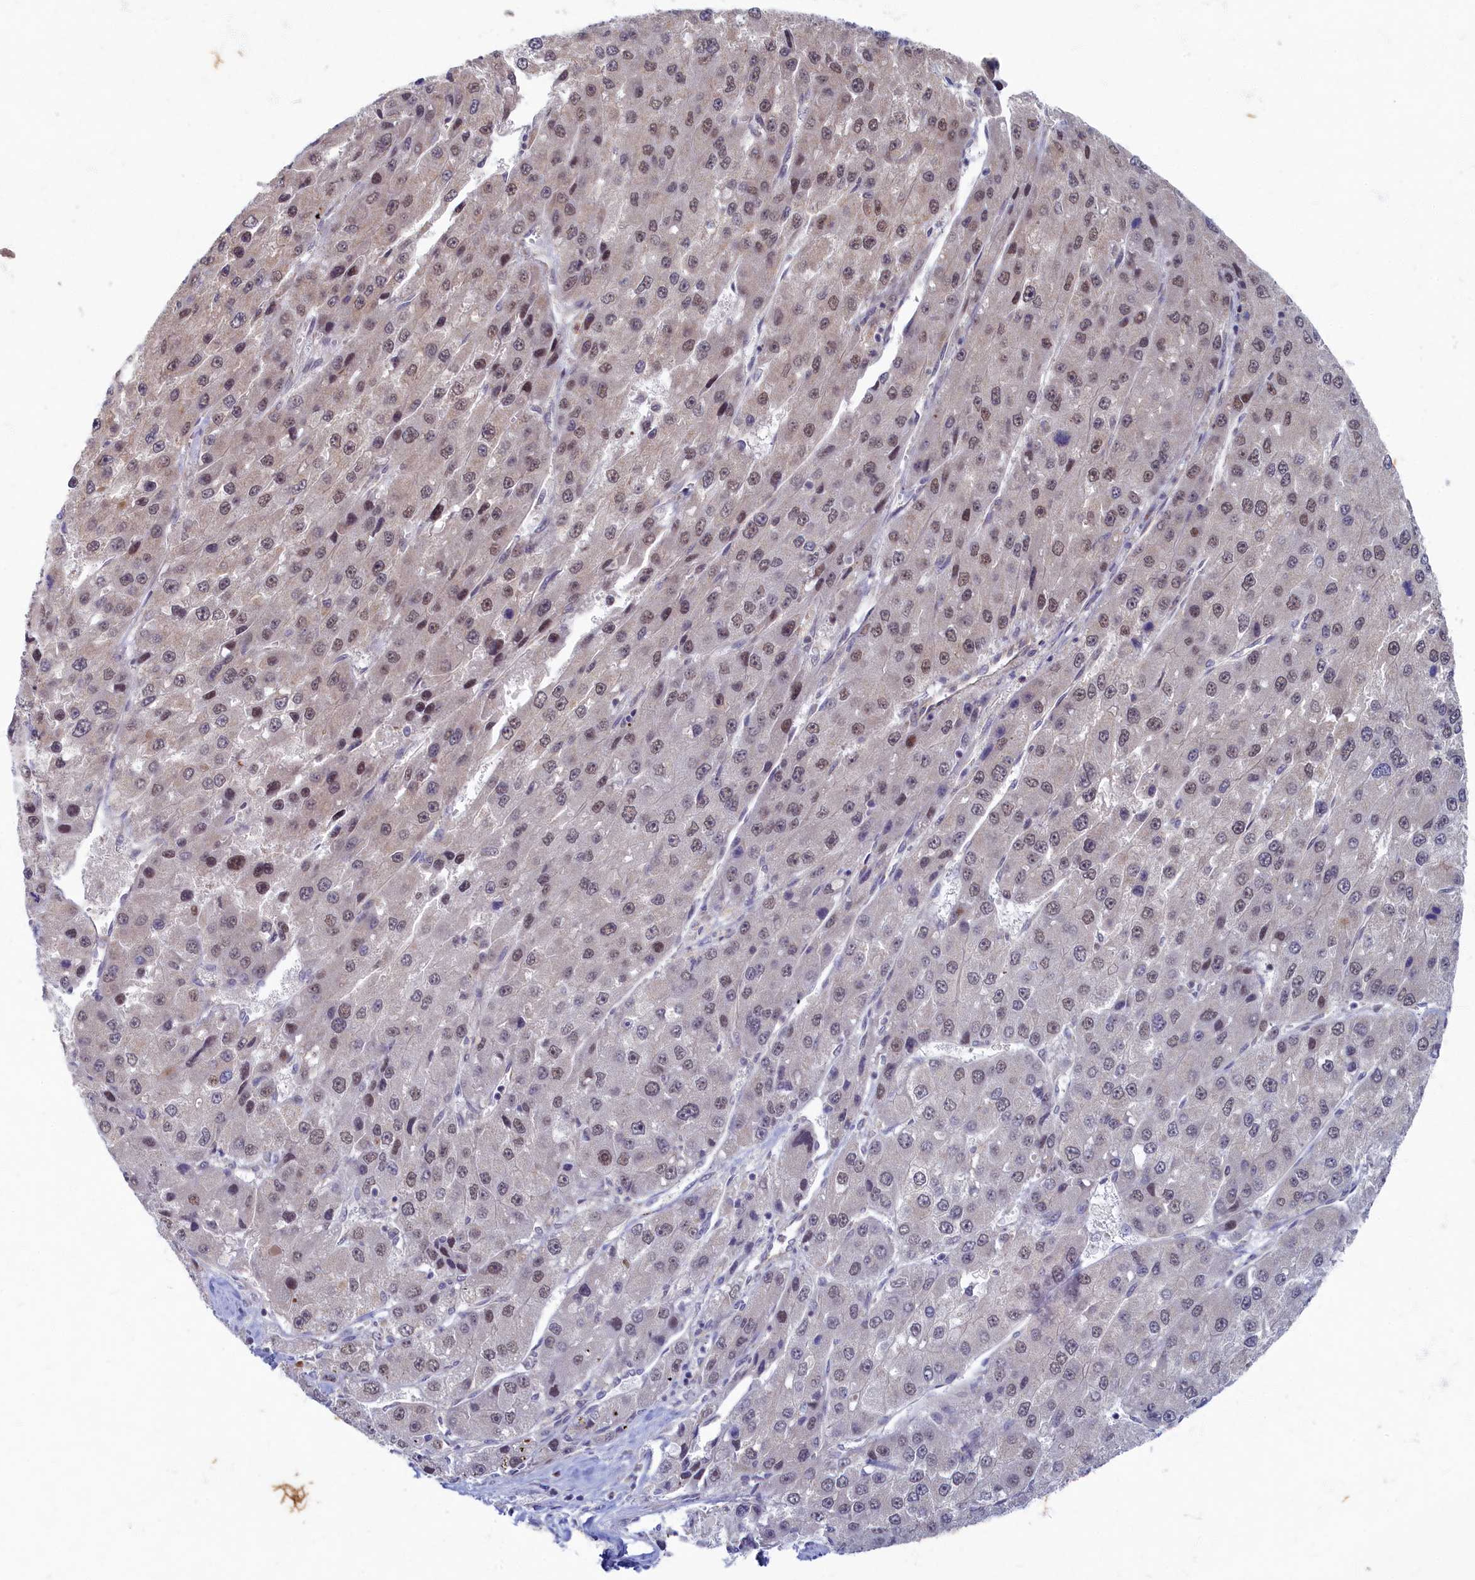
{"staining": {"intensity": "moderate", "quantity": "<25%", "location": "cytoplasmic/membranous,nuclear"}, "tissue": "liver cancer", "cell_type": "Tumor cells", "image_type": "cancer", "snomed": [{"axis": "morphology", "description": "Carcinoma, Hepatocellular, NOS"}, {"axis": "topography", "description": "Liver"}], "caption": "Liver cancer stained for a protein (brown) demonstrates moderate cytoplasmic/membranous and nuclear positive positivity in approximately <25% of tumor cells.", "gene": "WDR59", "patient": {"sex": "female", "age": 73}}